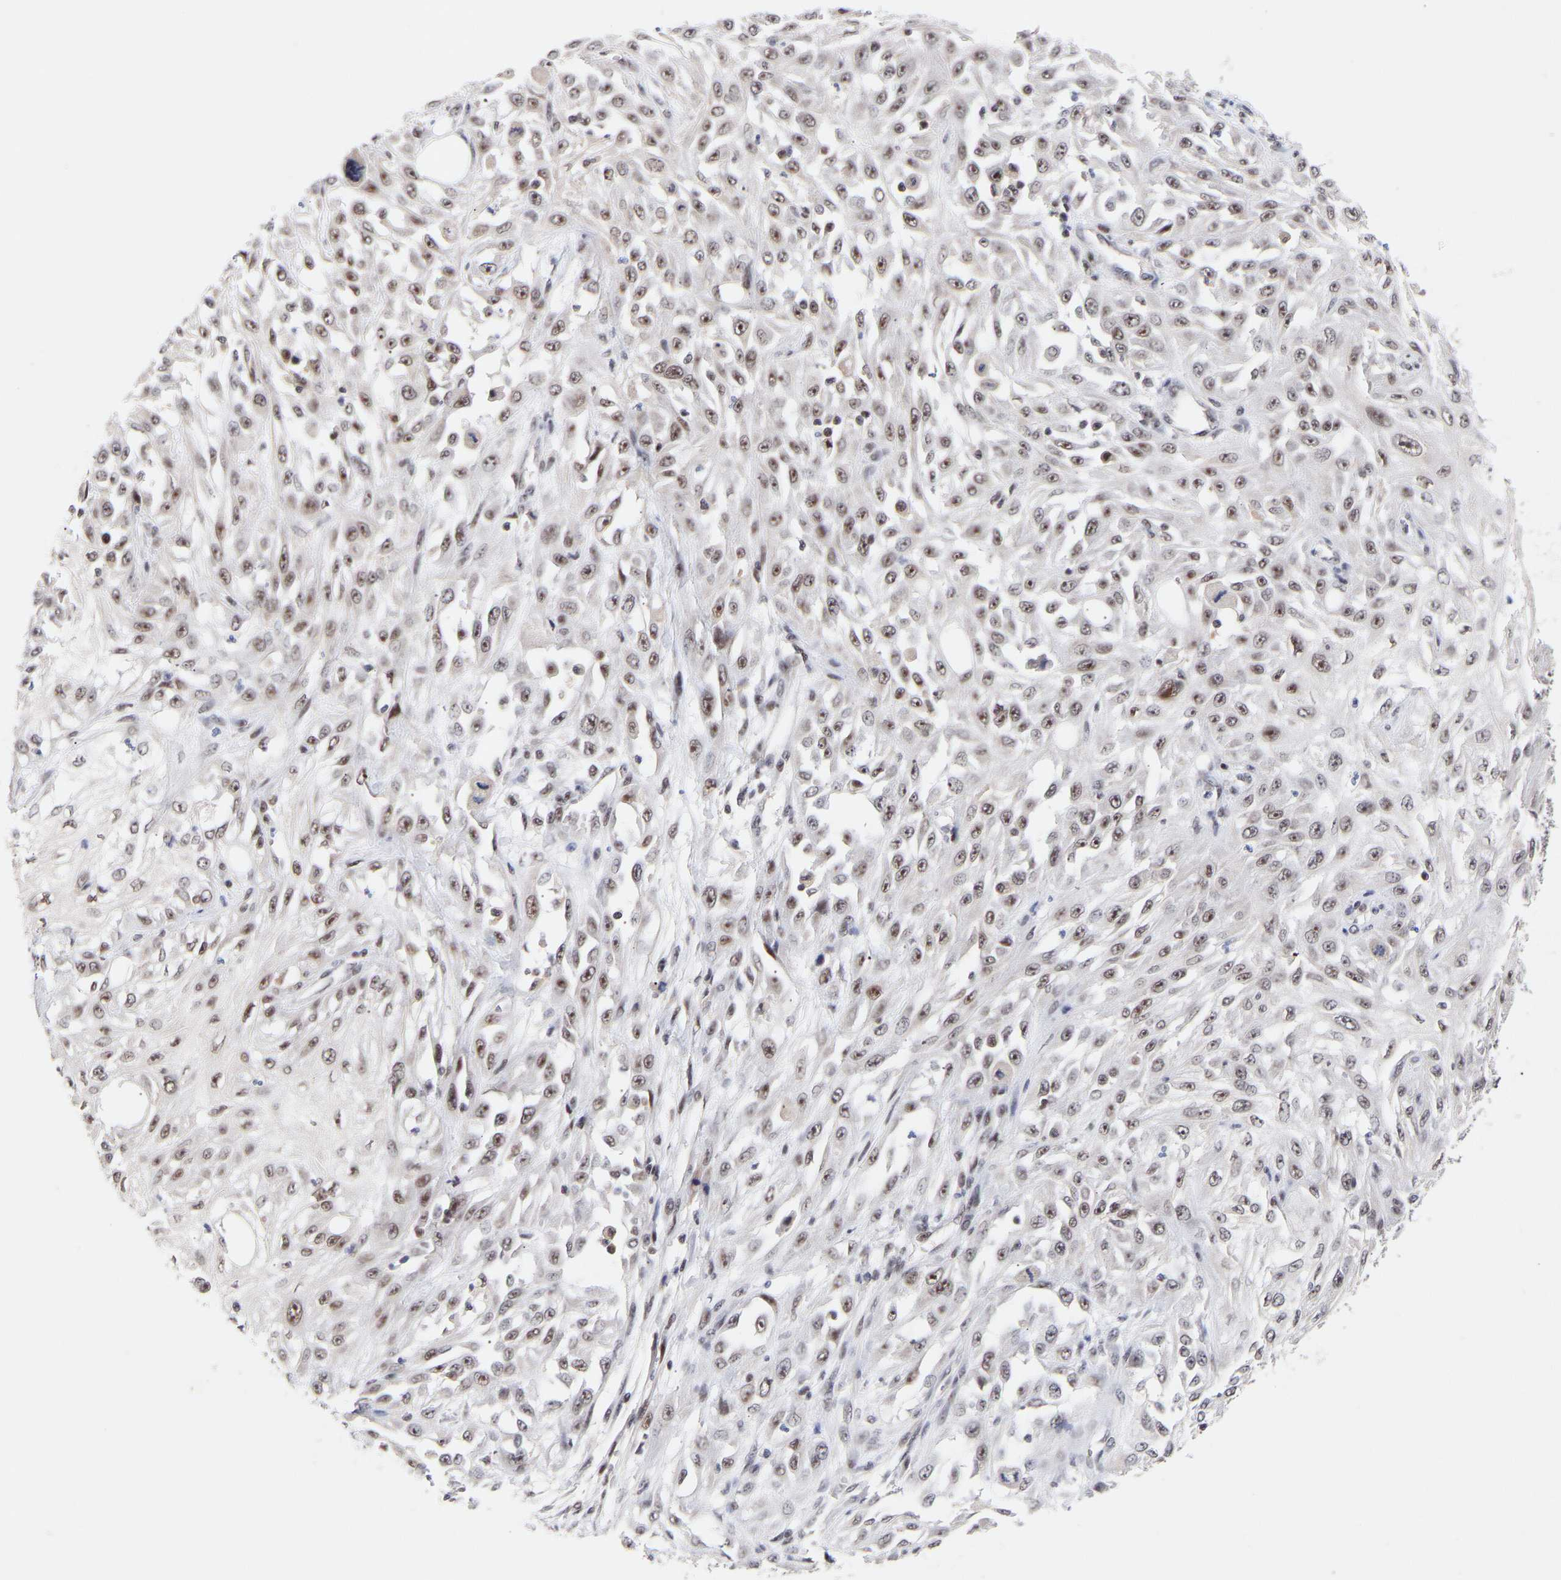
{"staining": {"intensity": "moderate", "quantity": ">75%", "location": "nuclear"}, "tissue": "skin cancer", "cell_type": "Tumor cells", "image_type": "cancer", "snomed": [{"axis": "morphology", "description": "Squamous cell carcinoma, NOS"}, {"axis": "morphology", "description": "Squamous cell carcinoma, metastatic, NOS"}, {"axis": "topography", "description": "Skin"}, {"axis": "topography", "description": "Lymph node"}], "caption": "Immunohistochemistry photomicrograph of neoplastic tissue: human metastatic squamous cell carcinoma (skin) stained using IHC exhibits medium levels of moderate protein expression localized specifically in the nuclear of tumor cells, appearing as a nuclear brown color.", "gene": "RBM15", "patient": {"sex": "male", "age": 75}}